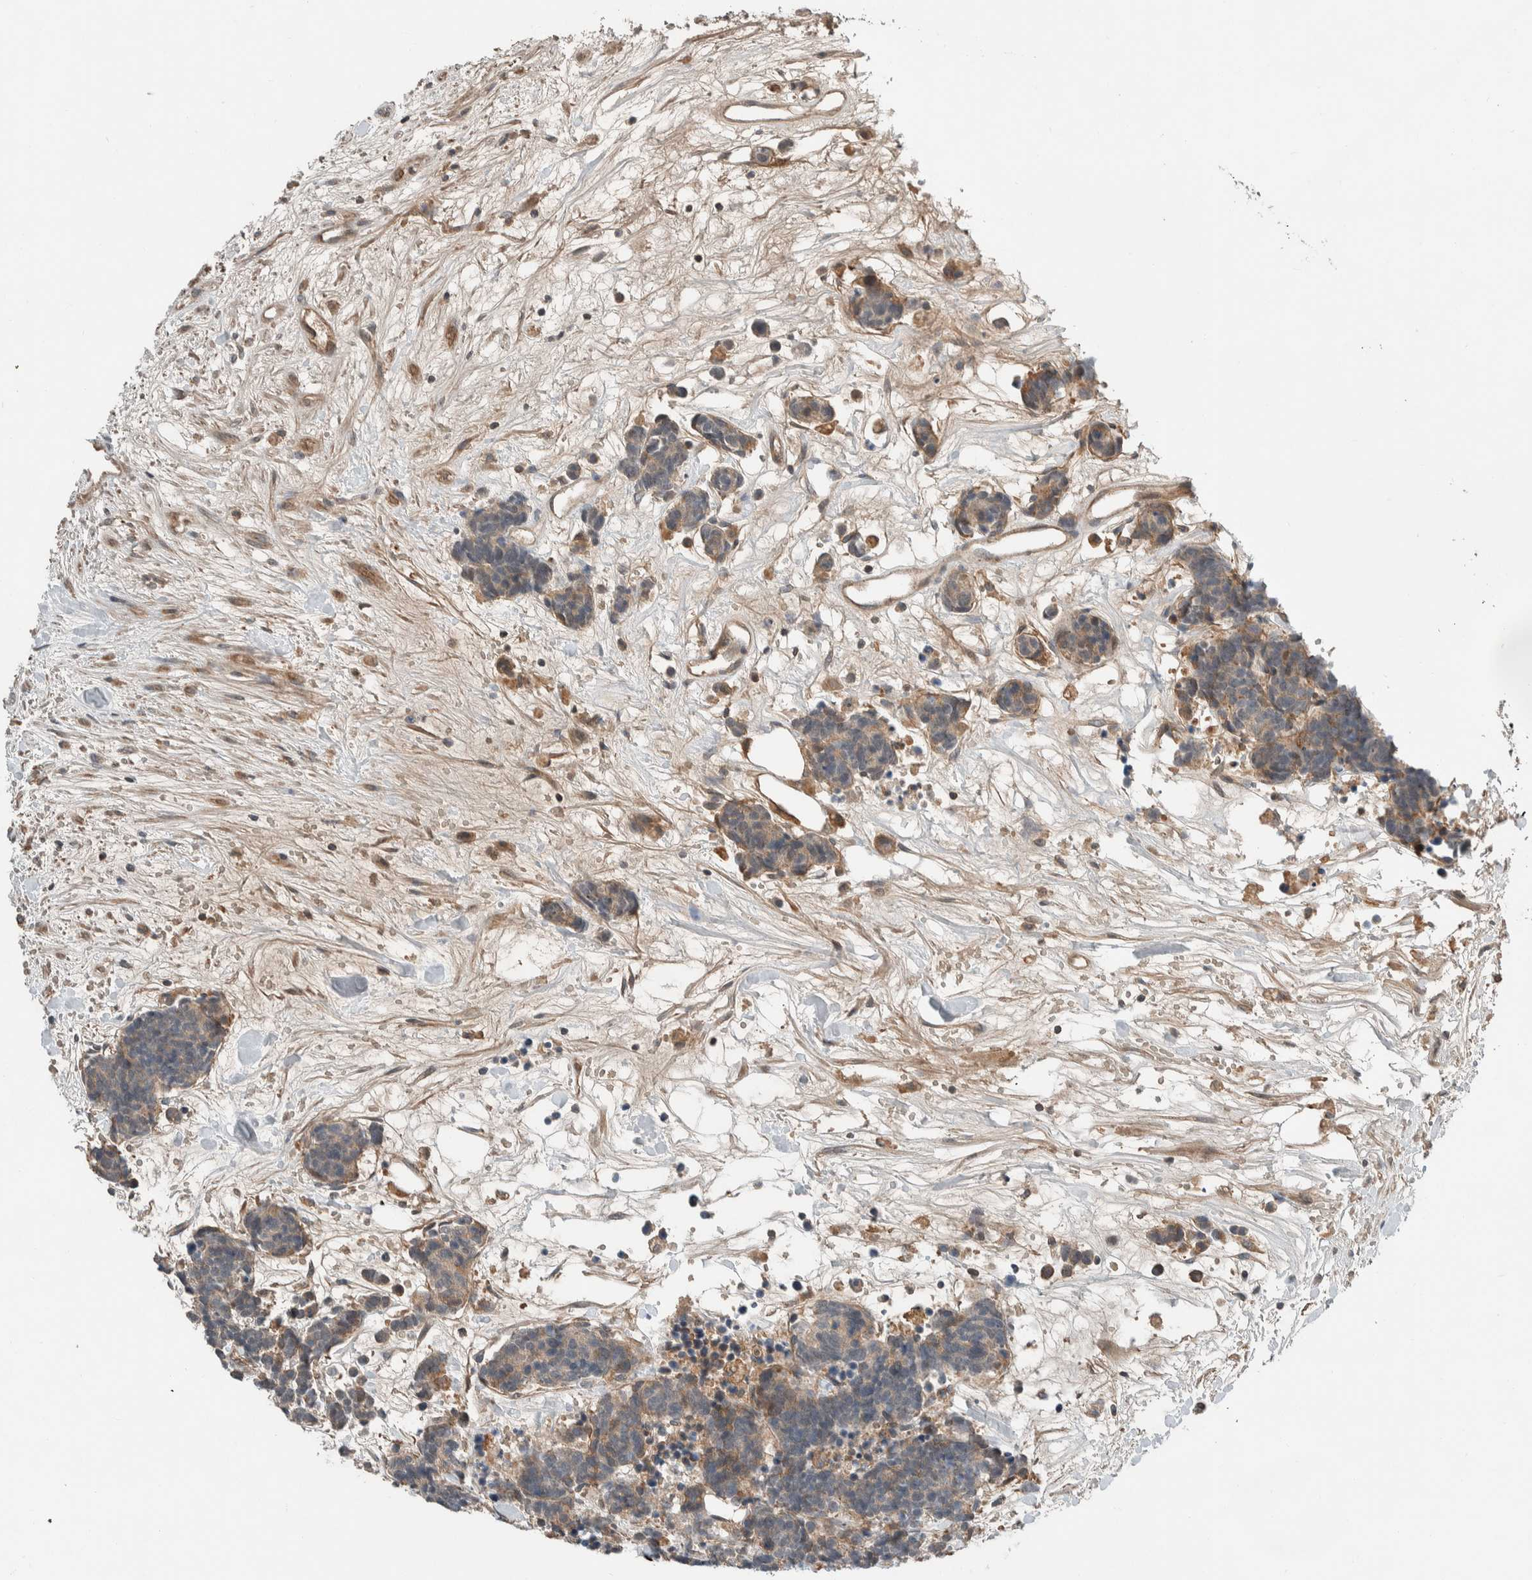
{"staining": {"intensity": "weak", "quantity": ">75%", "location": "cytoplasmic/membranous"}, "tissue": "carcinoid", "cell_type": "Tumor cells", "image_type": "cancer", "snomed": [{"axis": "morphology", "description": "Carcinoma, NOS"}, {"axis": "morphology", "description": "Carcinoid, malignant, NOS"}, {"axis": "topography", "description": "Urinary bladder"}], "caption": "Immunohistochemical staining of carcinoma displays weak cytoplasmic/membranous protein positivity in about >75% of tumor cells.", "gene": "ARMC7", "patient": {"sex": "male", "age": 57}}